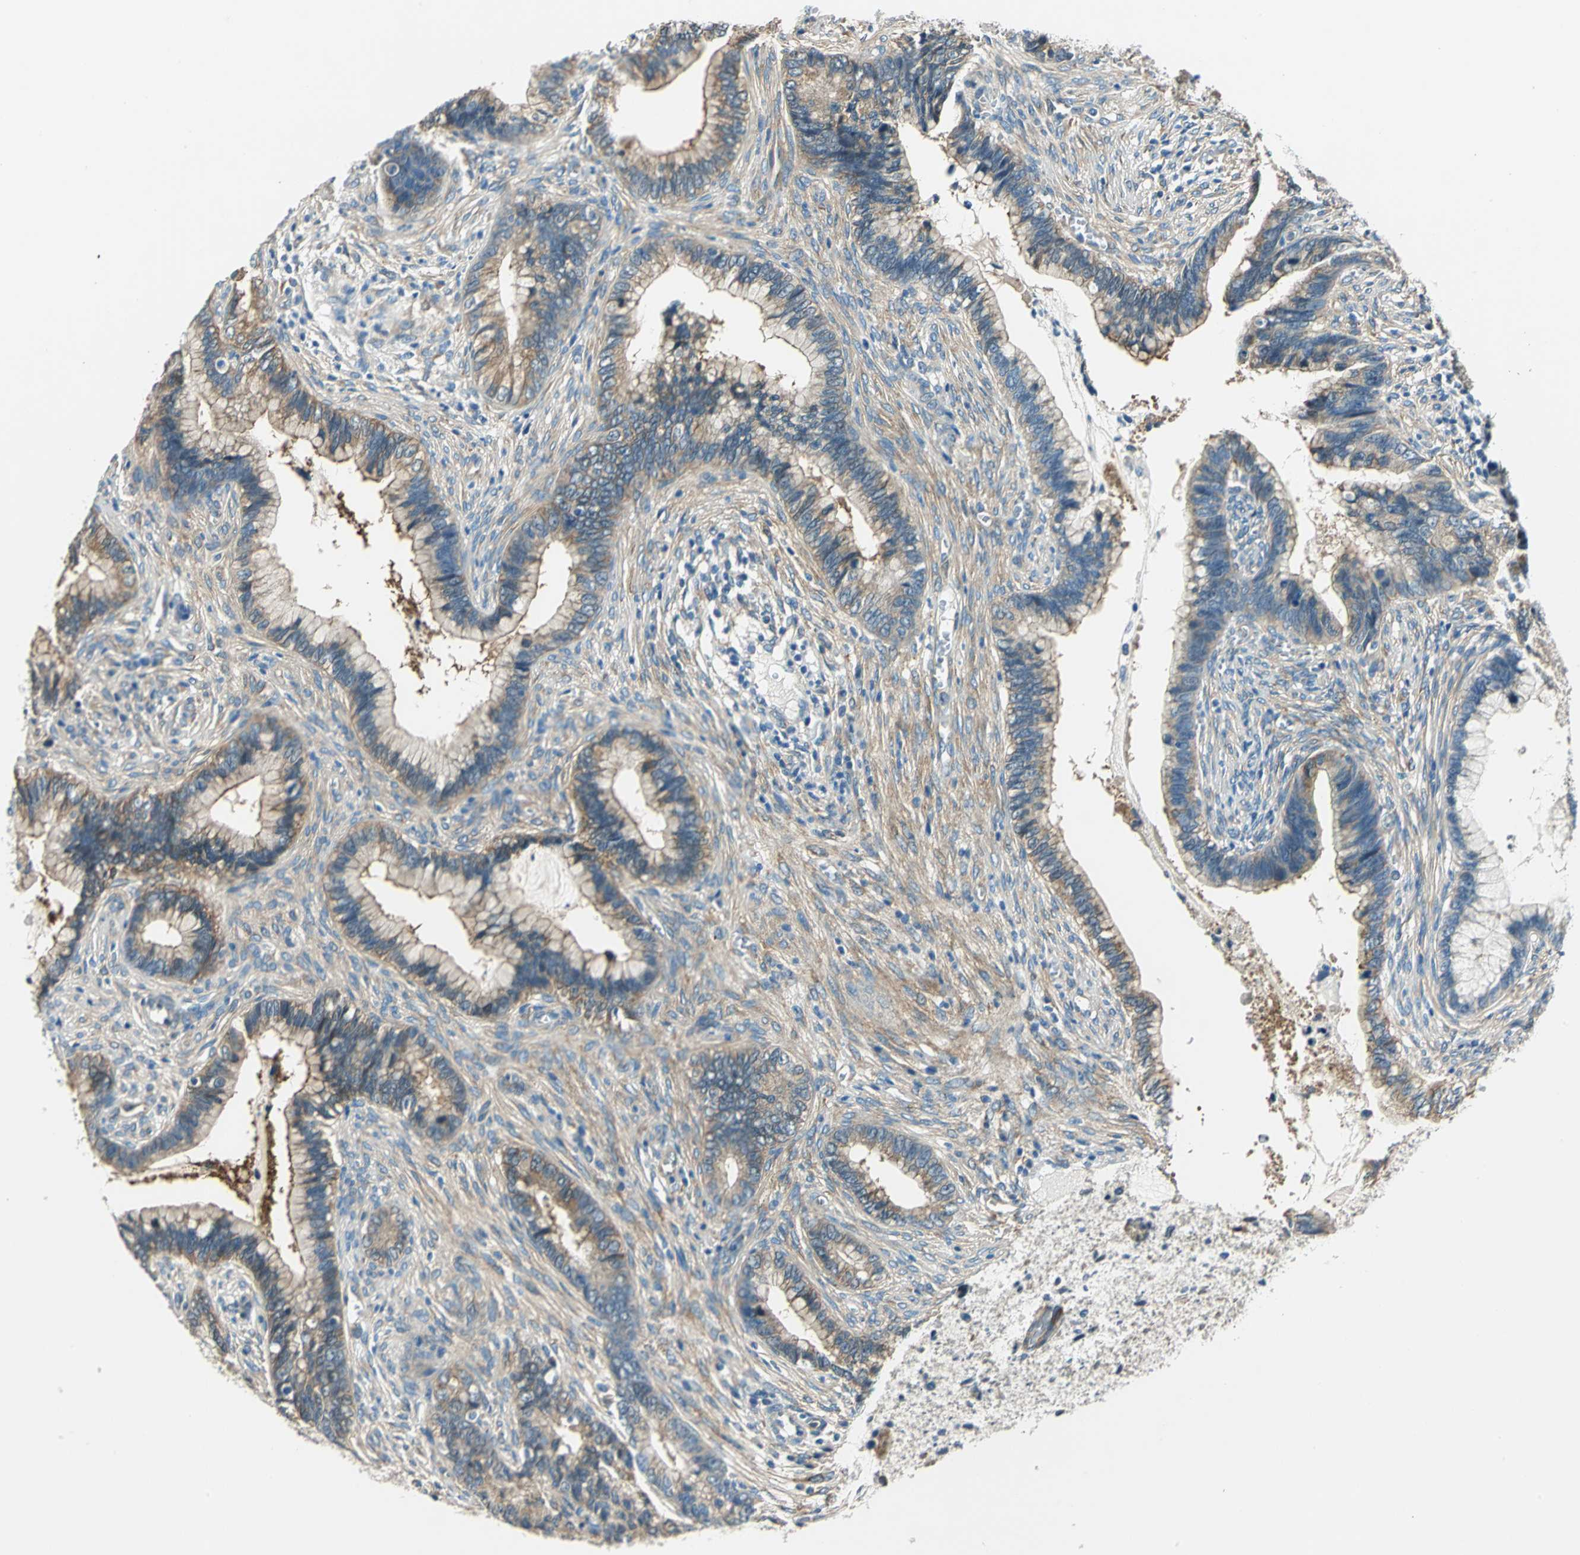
{"staining": {"intensity": "weak", "quantity": "25%-75%", "location": "cytoplasmic/membranous"}, "tissue": "cervical cancer", "cell_type": "Tumor cells", "image_type": "cancer", "snomed": [{"axis": "morphology", "description": "Adenocarcinoma, NOS"}, {"axis": "topography", "description": "Cervix"}], "caption": "Protein staining reveals weak cytoplasmic/membranous staining in about 25%-75% of tumor cells in cervical cancer.", "gene": "CDC42EP1", "patient": {"sex": "female", "age": 44}}